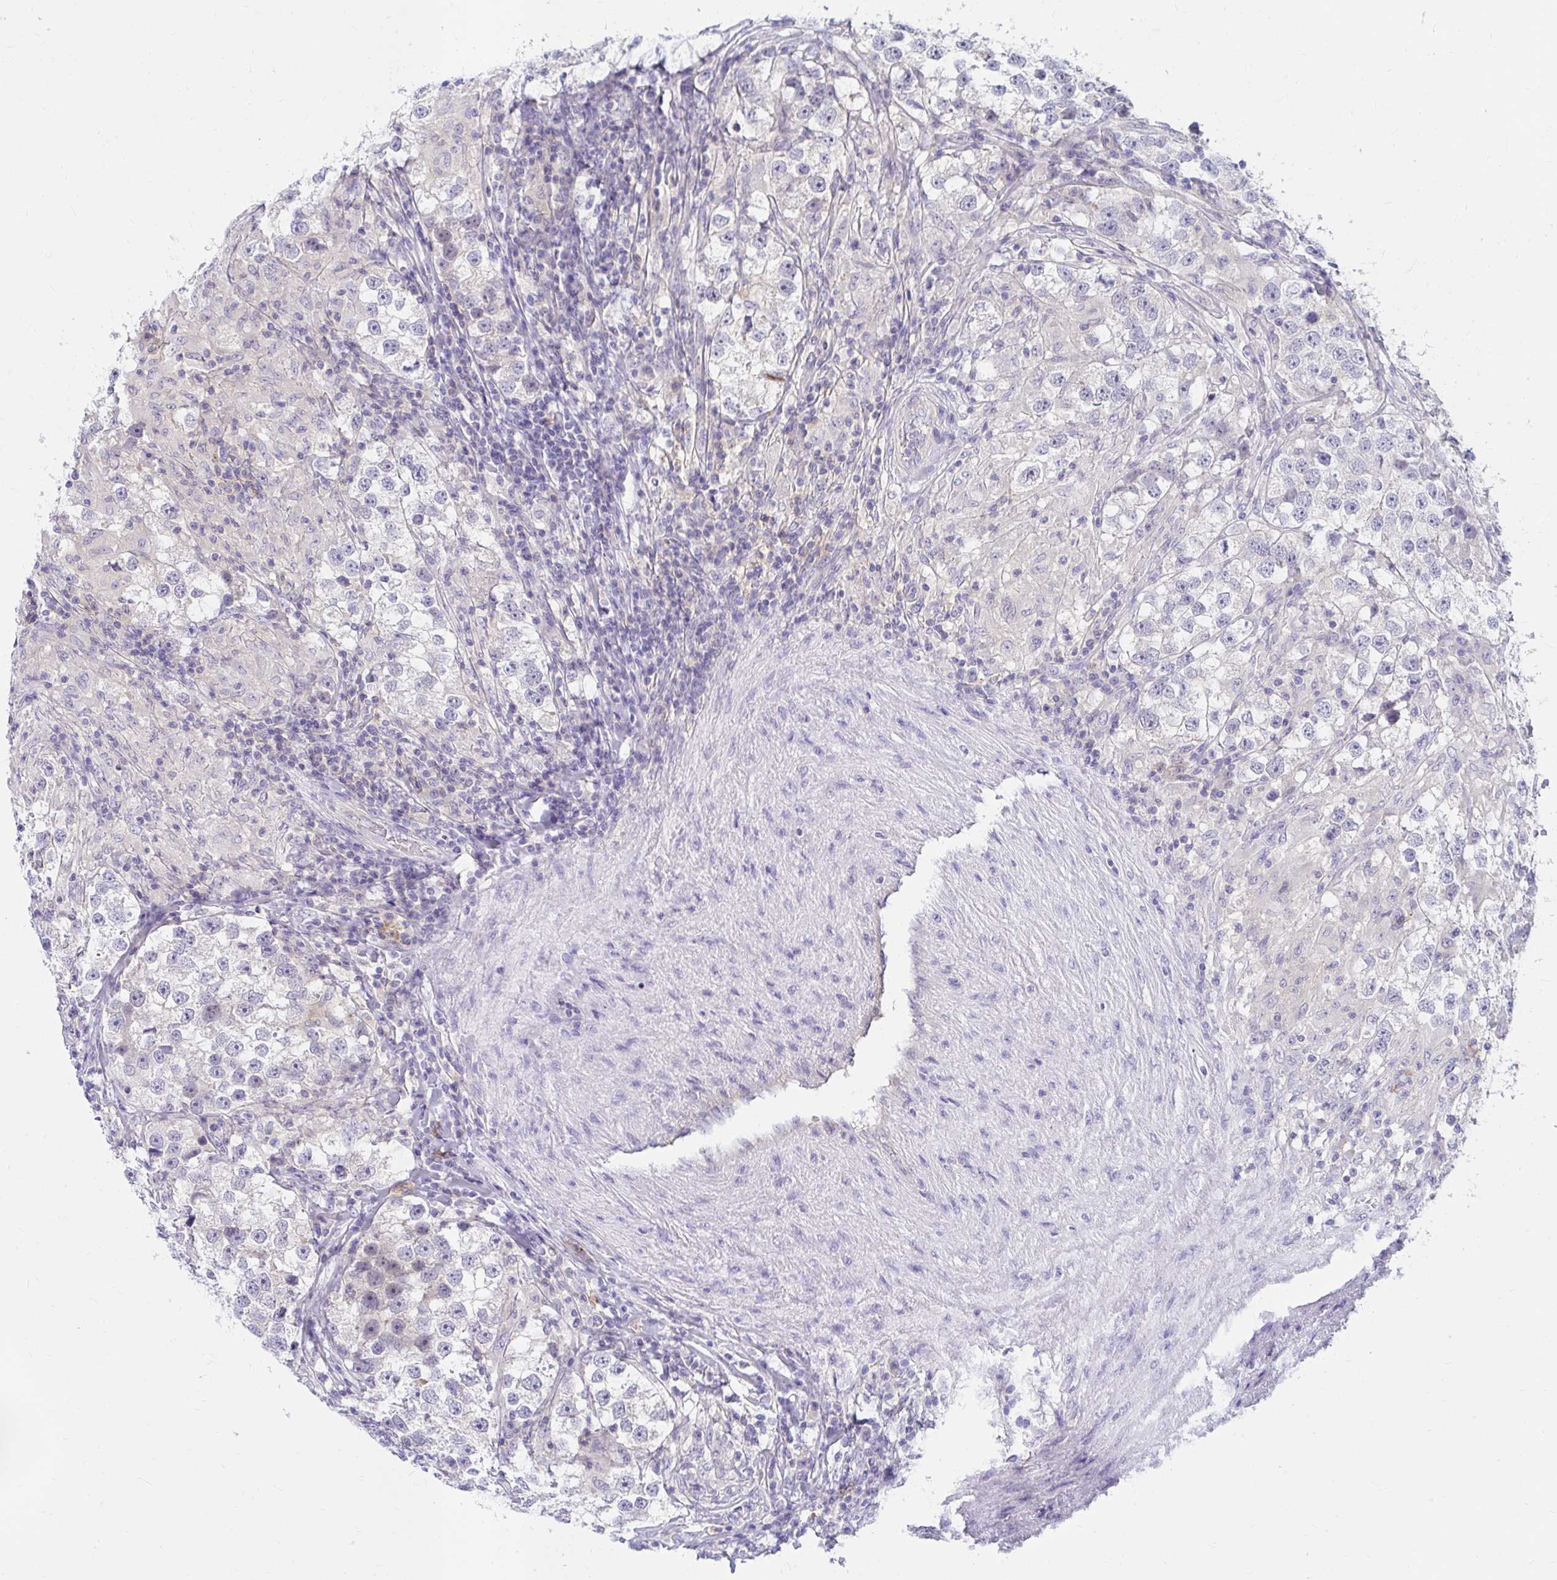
{"staining": {"intensity": "negative", "quantity": "none", "location": "none"}, "tissue": "testis cancer", "cell_type": "Tumor cells", "image_type": "cancer", "snomed": [{"axis": "morphology", "description": "Seminoma, NOS"}, {"axis": "topography", "description": "Testis"}], "caption": "Protein analysis of testis cancer demonstrates no significant positivity in tumor cells.", "gene": "C19orf81", "patient": {"sex": "male", "age": 46}}